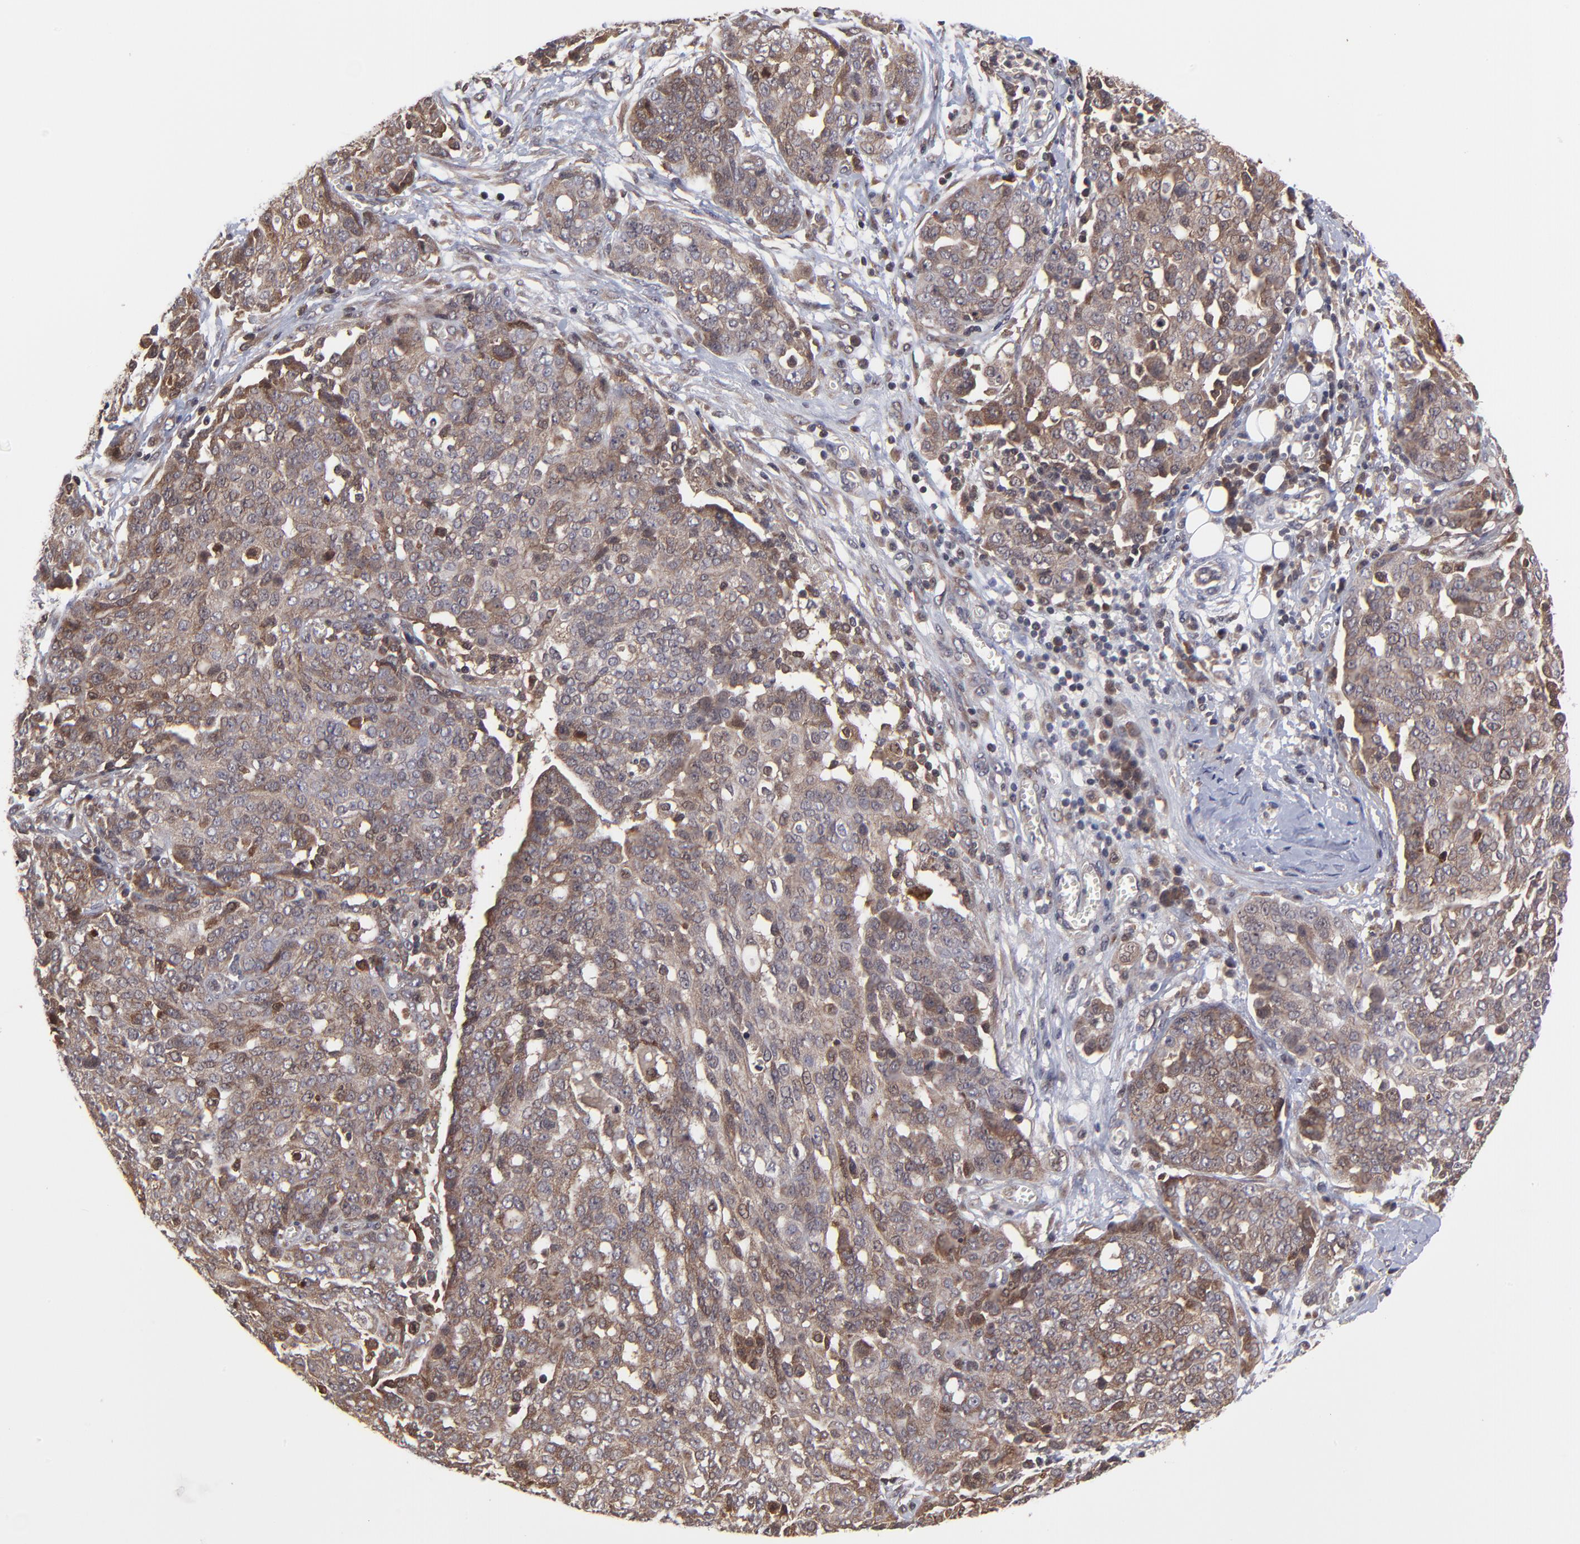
{"staining": {"intensity": "moderate", "quantity": ">75%", "location": "cytoplasmic/membranous"}, "tissue": "ovarian cancer", "cell_type": "Tumor cells", "image_type": "cancer", "snomed": [{"axis": "morphology", "description": "Cystadenocarcinoma, serous, NOS"}, {"axis": "topography", "description": "Soft tissue"}, {"axis": "topography", "description": "Ovary"}], "caption": "IHC image of neoplastic tissue: ovarian cancer (serous cystadenocarcinoma) stained using IHC exhibits medium levels of moderate protein expression localized specifically in the cytoplasmic/membranous of tumor cells, appearing as a cytoplasmic/membranous brown color.", "gene": "UBE2L6", "patient": {"sex": "female", "age": 57}}